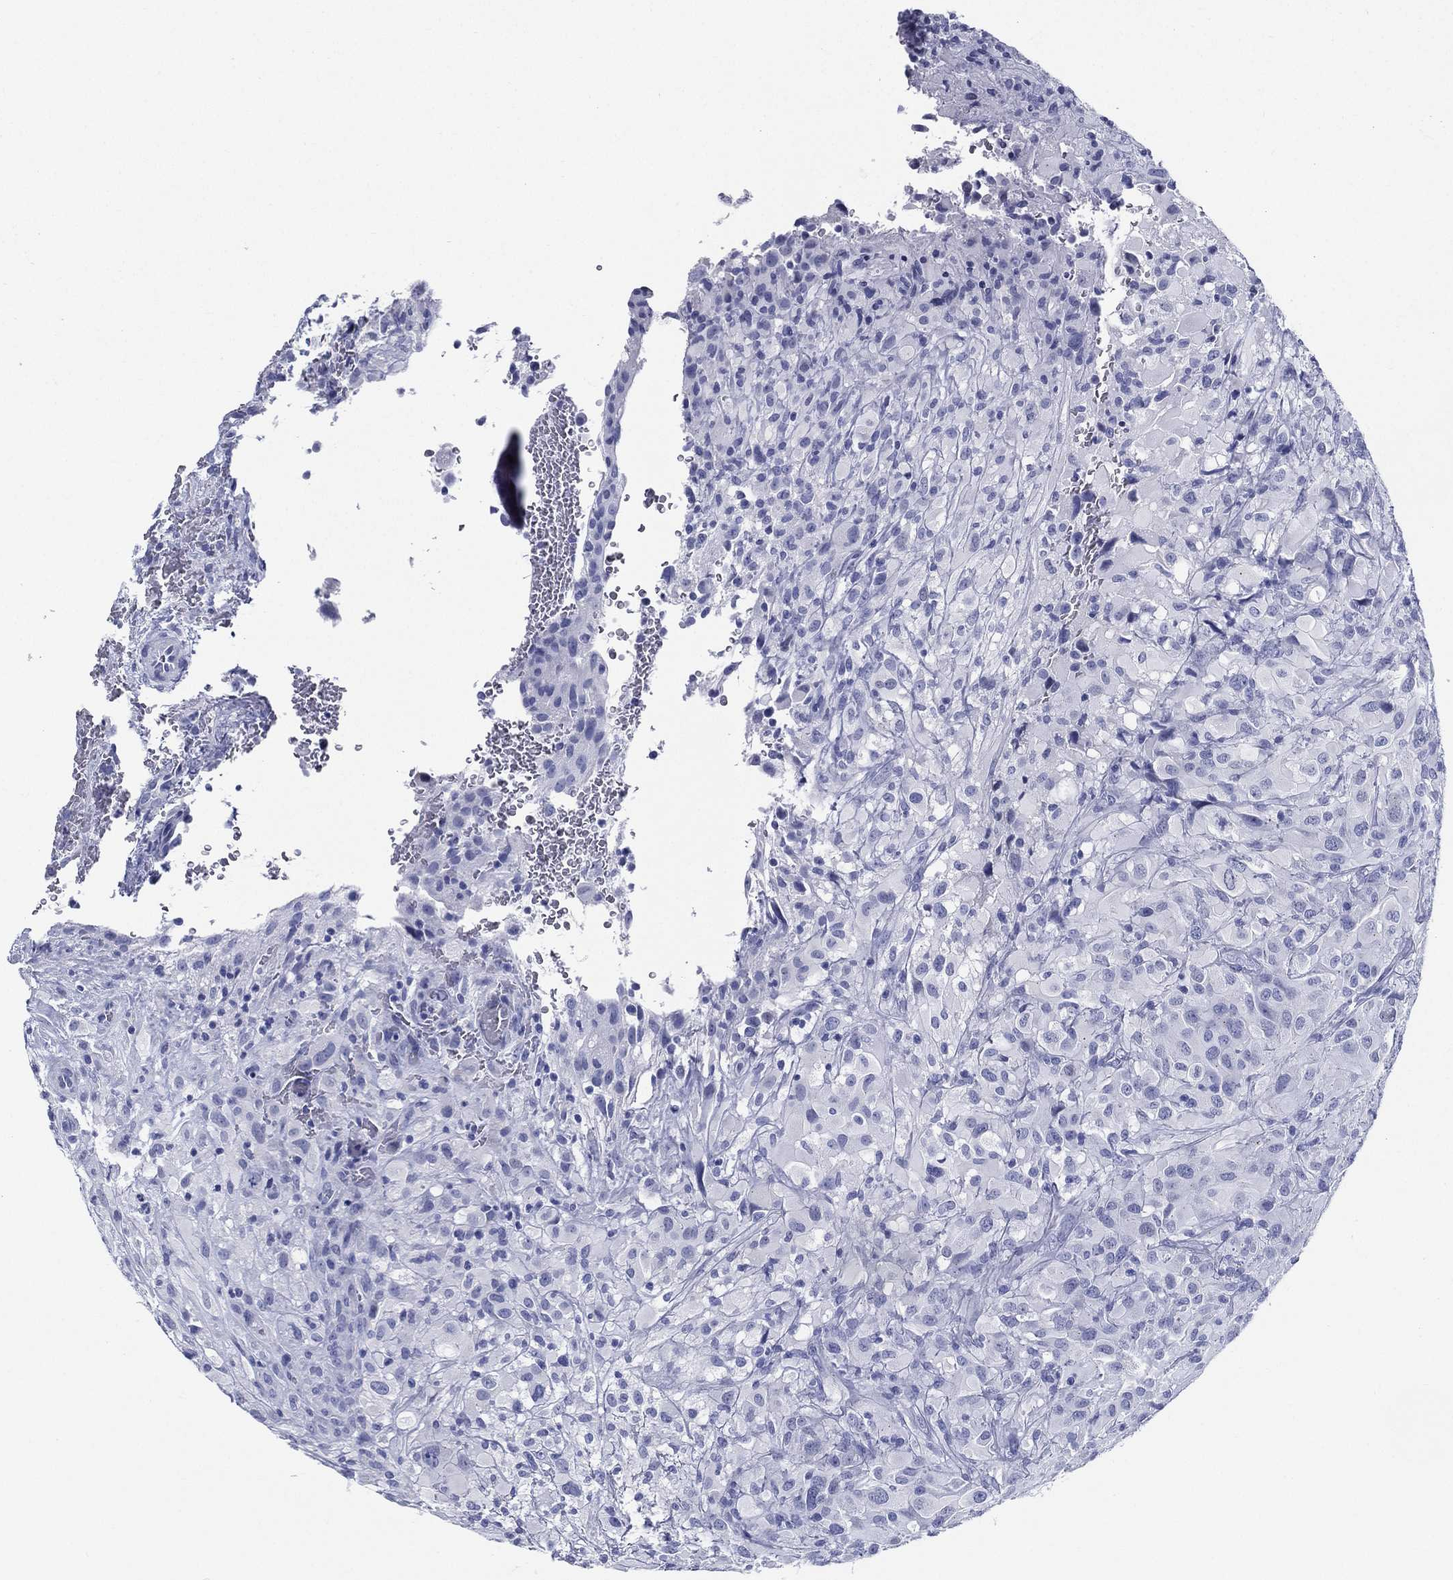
{"staining": {"intensity": "negative", "quantity": "none", "location": "none"}, "tissue": "glioma", "cell_type": "Tumor cells", "image_type": "cancer", "snomed": [{"axis": "morphology", "description": "Glioma, malignant, High grade"}, {"axis": "topography", "description": "Cerebral cortex"}], "caption": "Immunohistochemistry histopathology image of human glioma stained for a protein (brown), which shows no positivity in tumor cells. (Immunohistochemistry, brightfield microscopy, high magnification).", "gene": "RSPH4A", "patient": {"sex": "male", "age": 35}}